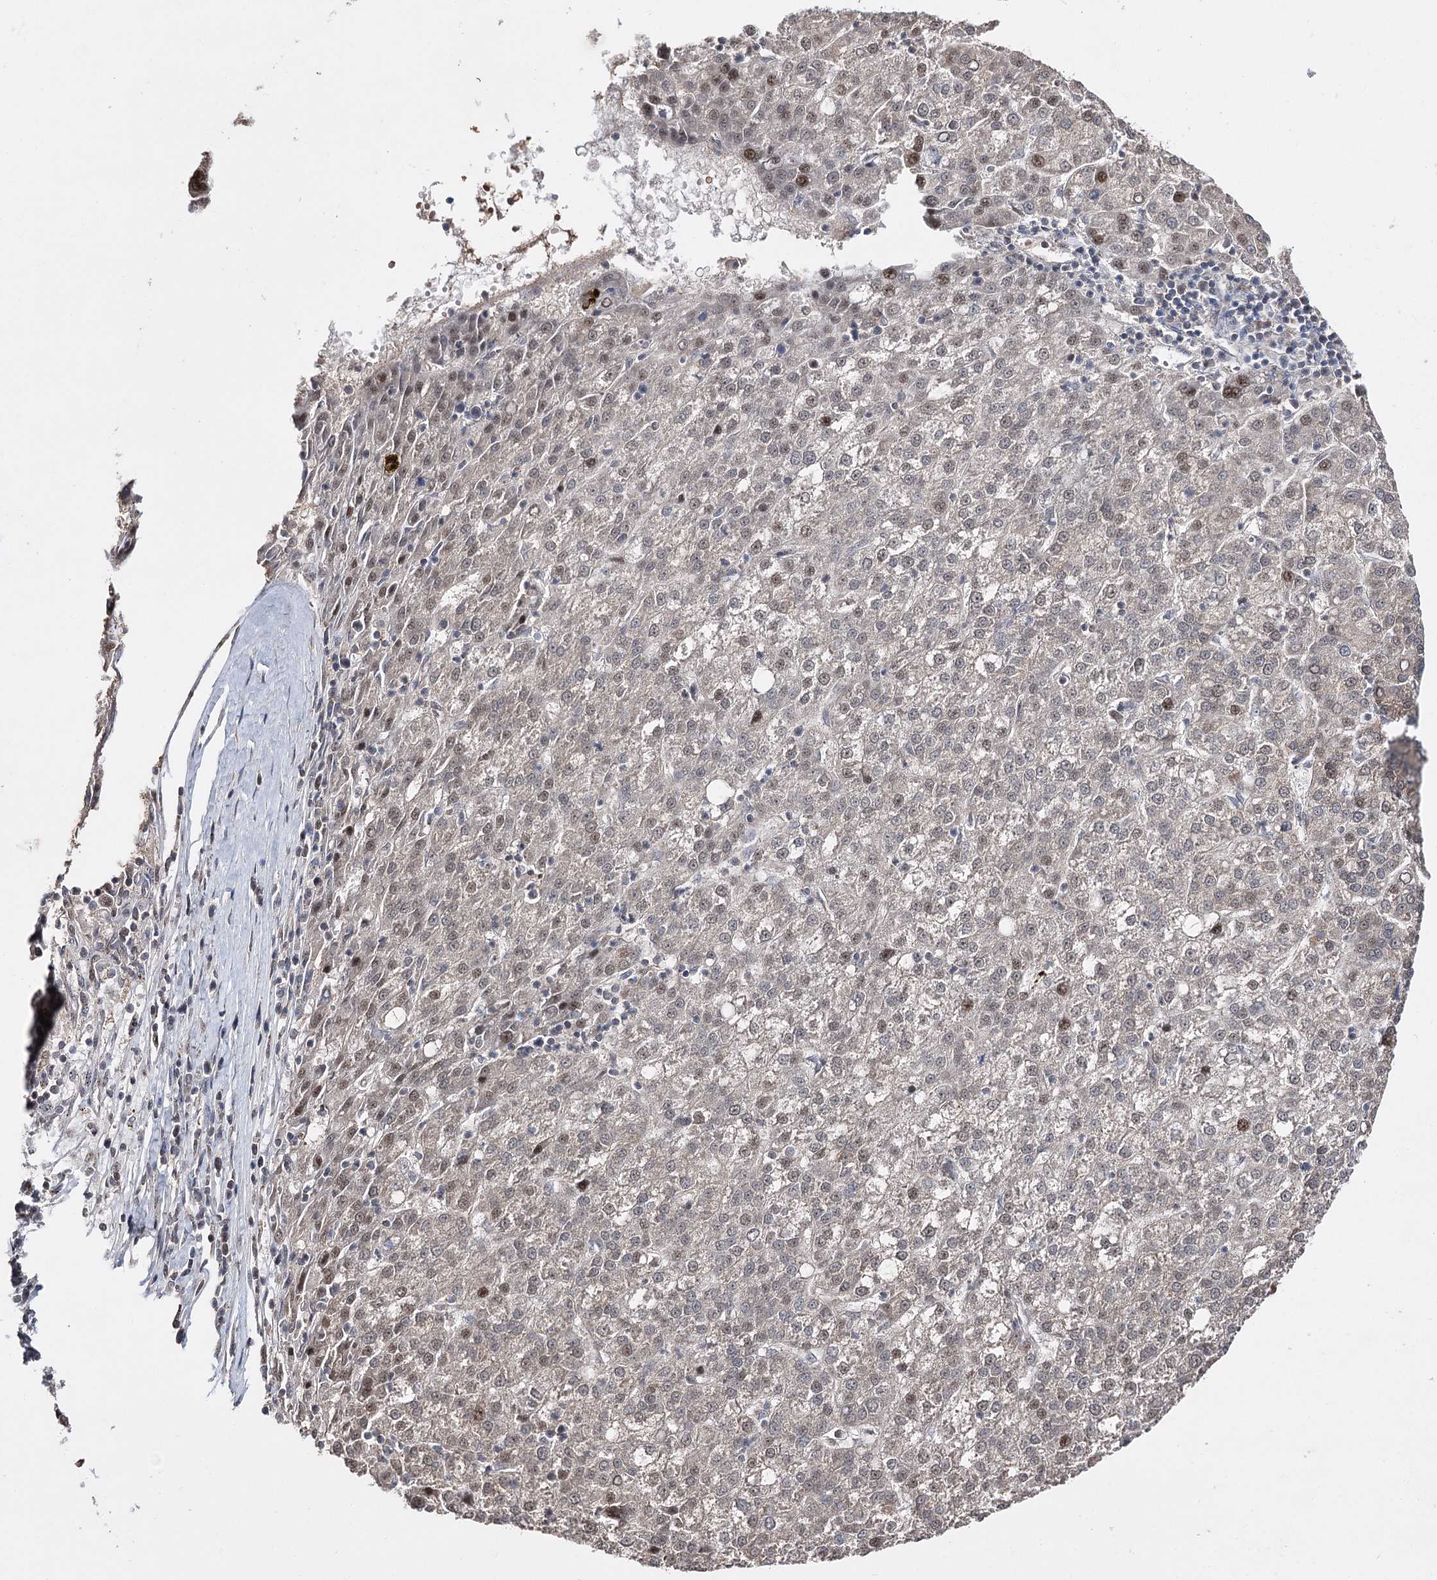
{"staining": {"intensity": "moderate", "quantity": "<25%", "location": "nuclear"}, "tissue": "liver cancer", "cell_type": "Tumor cells", "image_type": "cancer", "snomed": [{"axis": "morphology", "description": "Carcinoma, Hepatocellular, NOS"}, {"axis": "topography", "description": "Liver"}], "caption": "High-power microscopy captured an immunohistochemistry (IHC) histopathology image of liver hepatocellular carcinoma, revealing moderate nuclear staining in about <25% of tumor cells. The staining was performed using DAB (3,3'-diaminobenzidine) to visualize the protein expression in brown, while the nuclei were stained in blue with hematoxylin (Magnification: 20x).", "gene": "HSD11B2", "patient": {"sex": "female", "age": 58}}